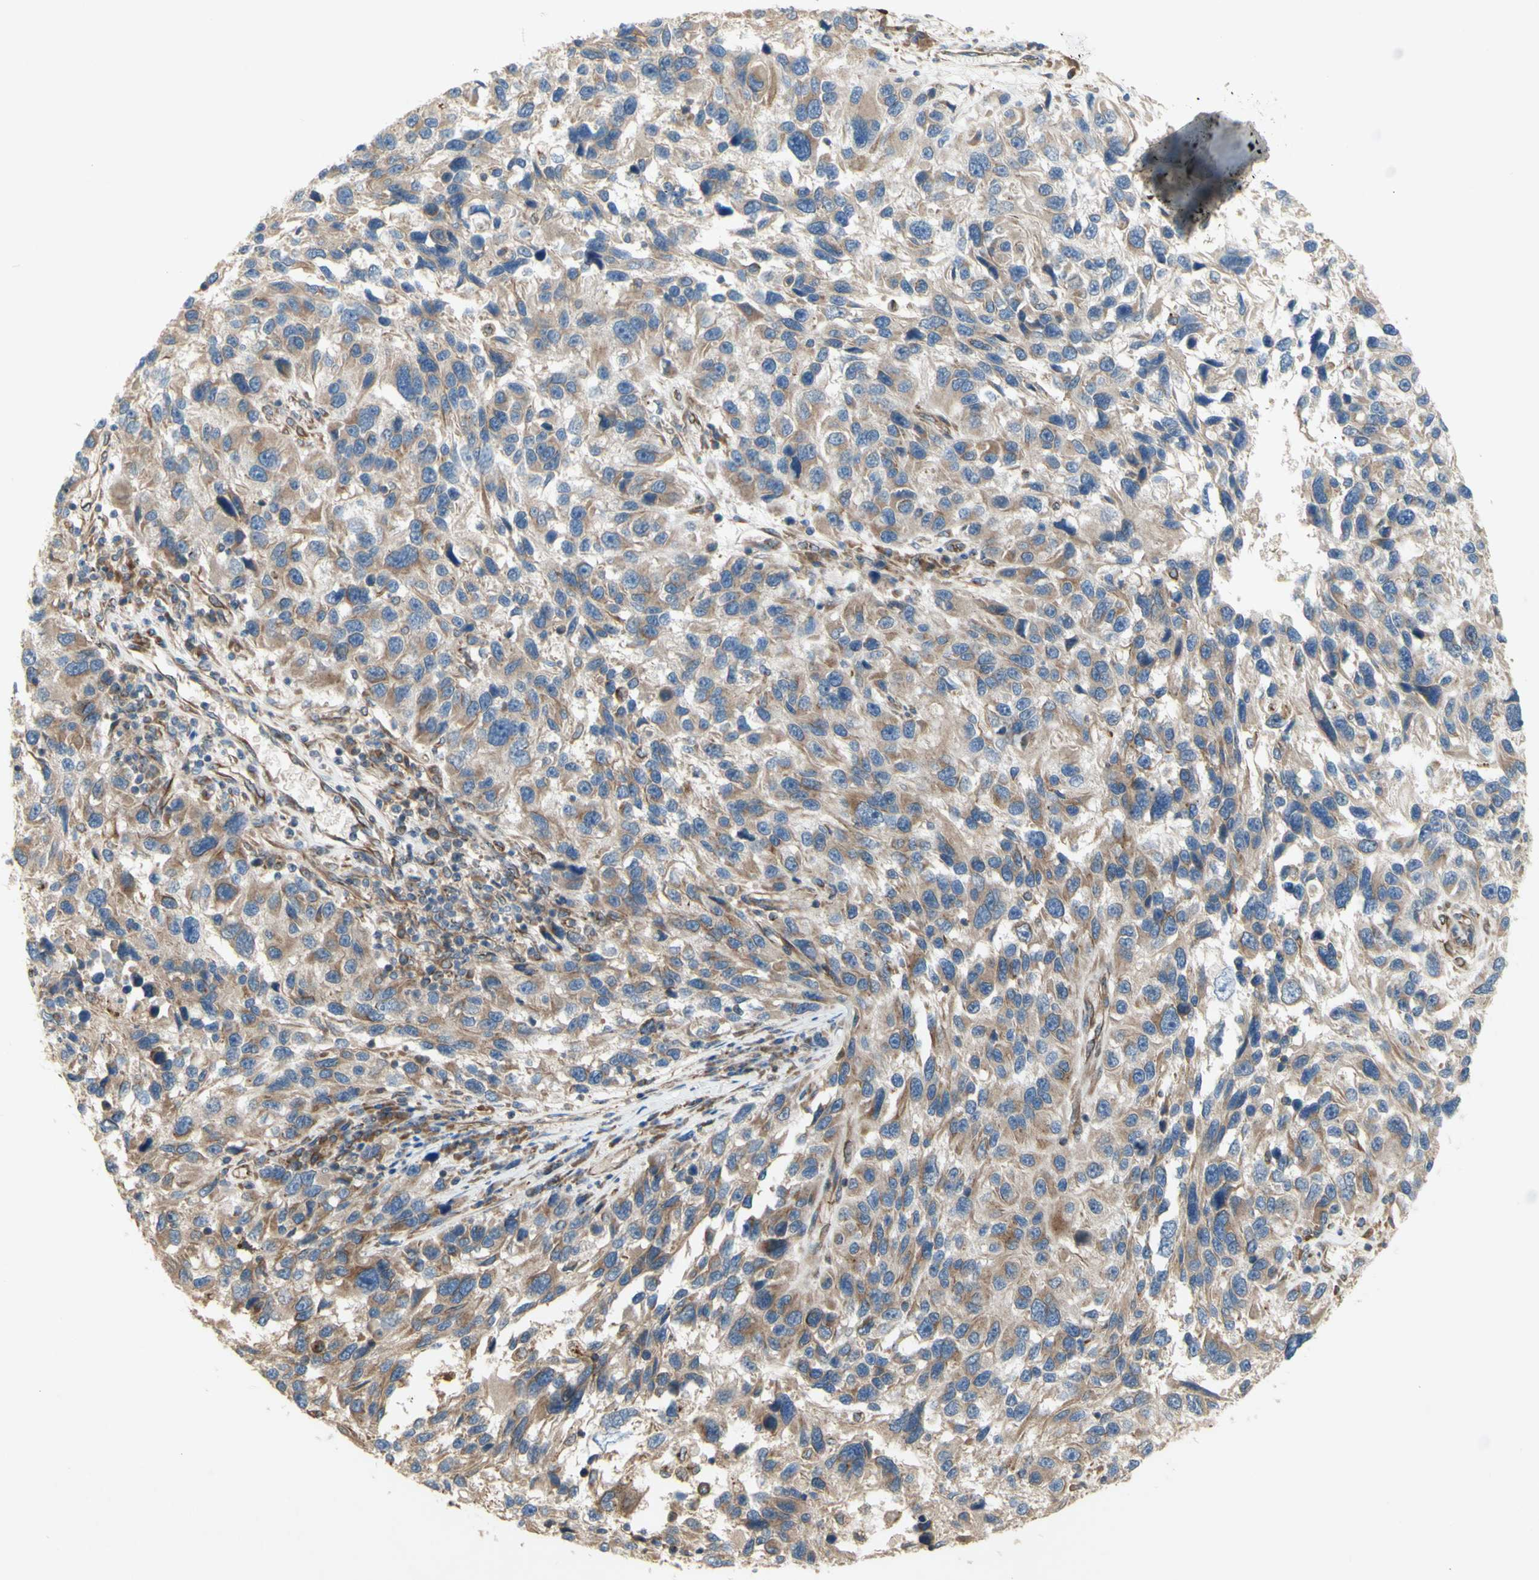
{"staining": {"intensity": "weak", "quantity": ">75%", "location": "cytoplasmic/membranous"}, "tissue": "melanoma", "cell_type": "Tumor cells", "image_type": "cancer", "snomed": [{"axis": "morphology", "description": "Malignant melanoma, NOS"}, {"axis": "topography", "description": "Skin"}], "caption": "Immunohistochemical staining of melanoma shows weak cytoplasmic/membranous protein positivity in approximately >75% of tumor cells. (Brightfield microscopy of DAB IHC at high magnification).", "gene": "KLC1", "patient": {"sex": "male", "age": 53}}